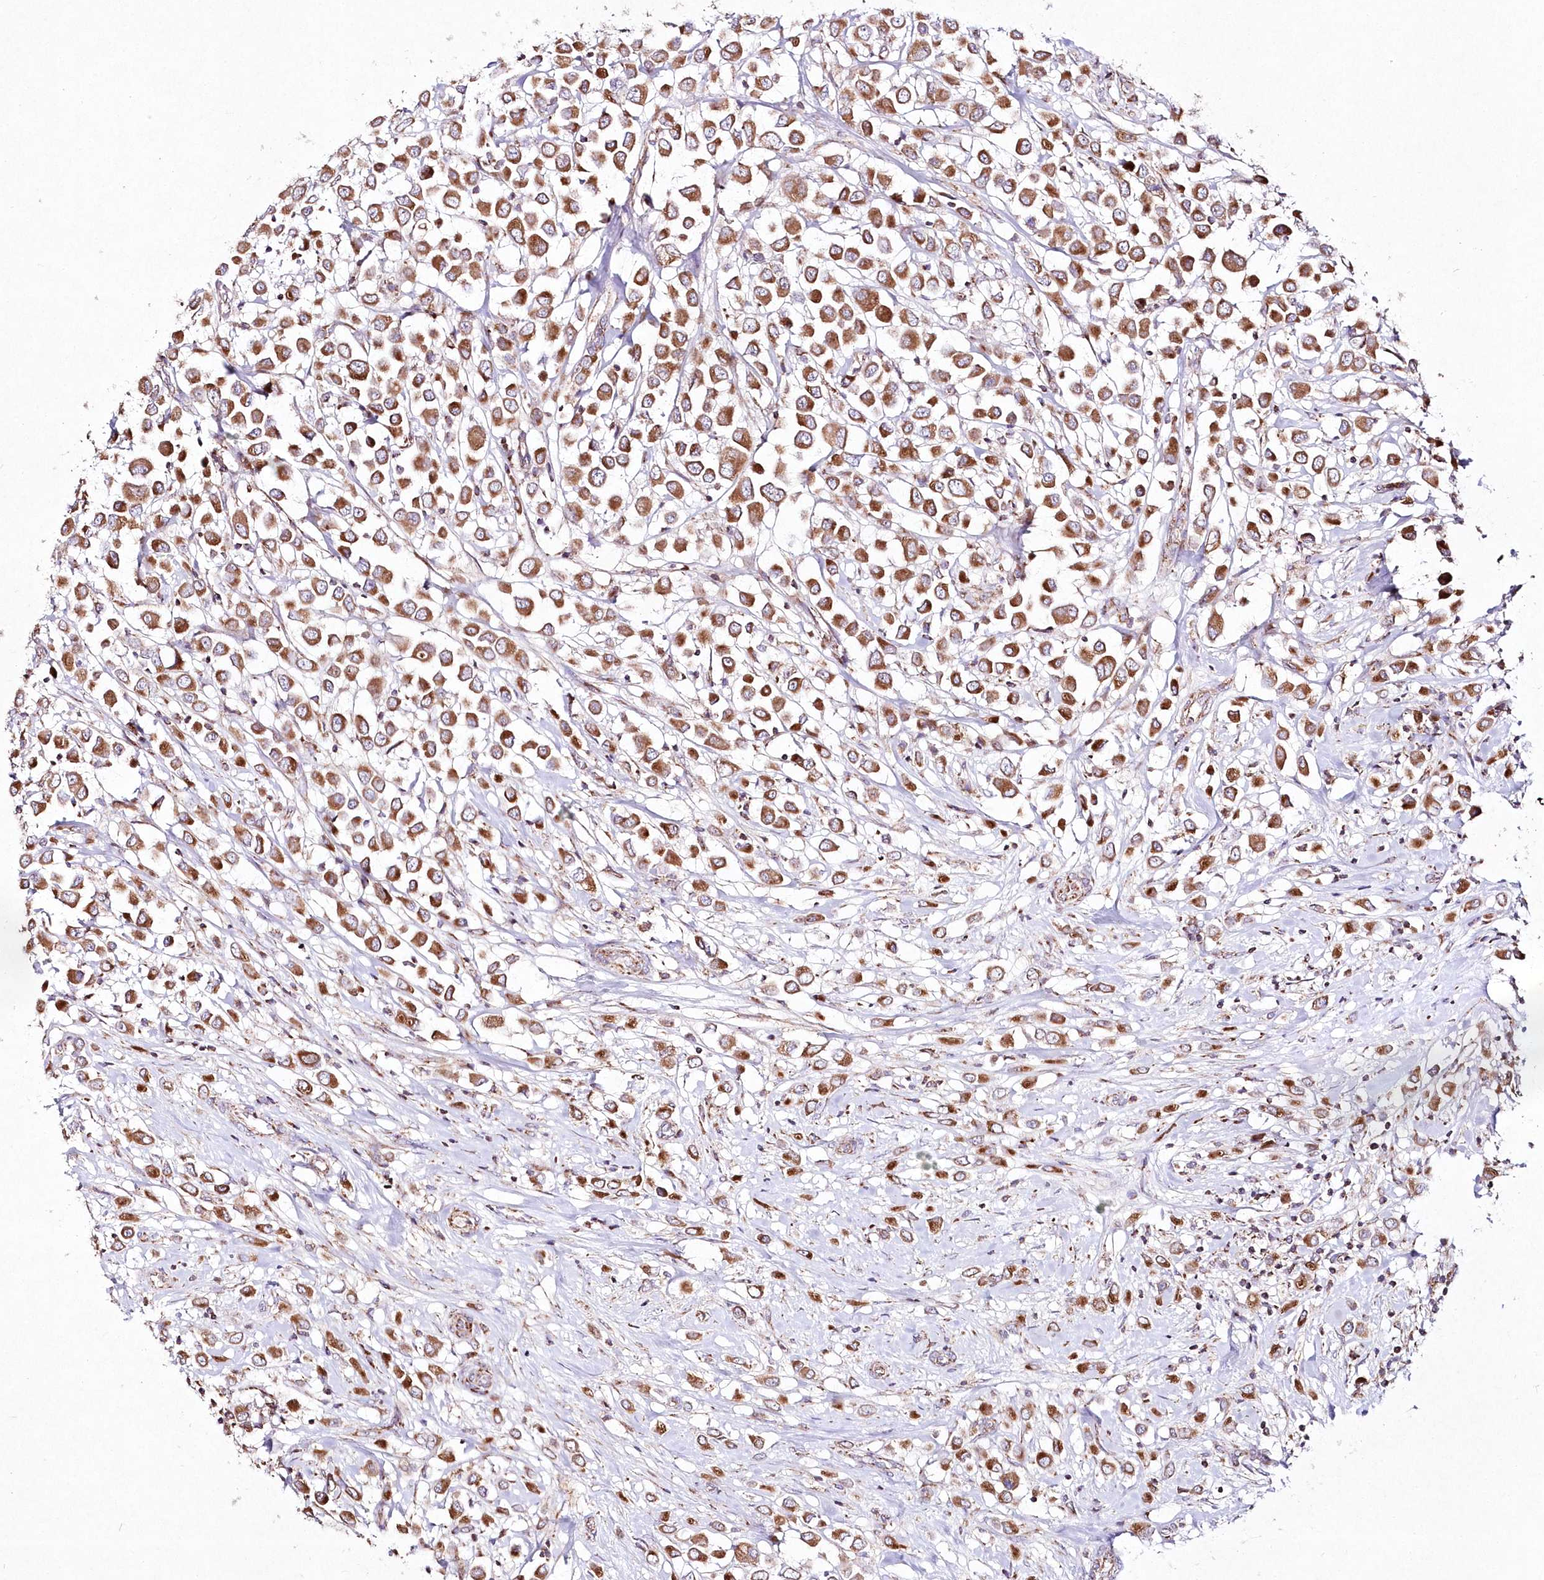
{"staining": {"intensity": "moderate", "quantity": ">75%", "location": "cytoplasmic/membranous"}, "tissue": "breast cancer", "cell_type": "Tumor cells", "image_type": "cancer", "snomed": [{"axis": "morphology", "description": "Duct carcinoma"}, {"axis": "topography", "description": "Breast"}], "caption": "A brown stain shows moderate cytoplasmic/membranous expression of a protein in intraductal carcinoma (breast) tumor cells.", "gene": "DNA2", "patient": {"sex": "female", "age": 61}}